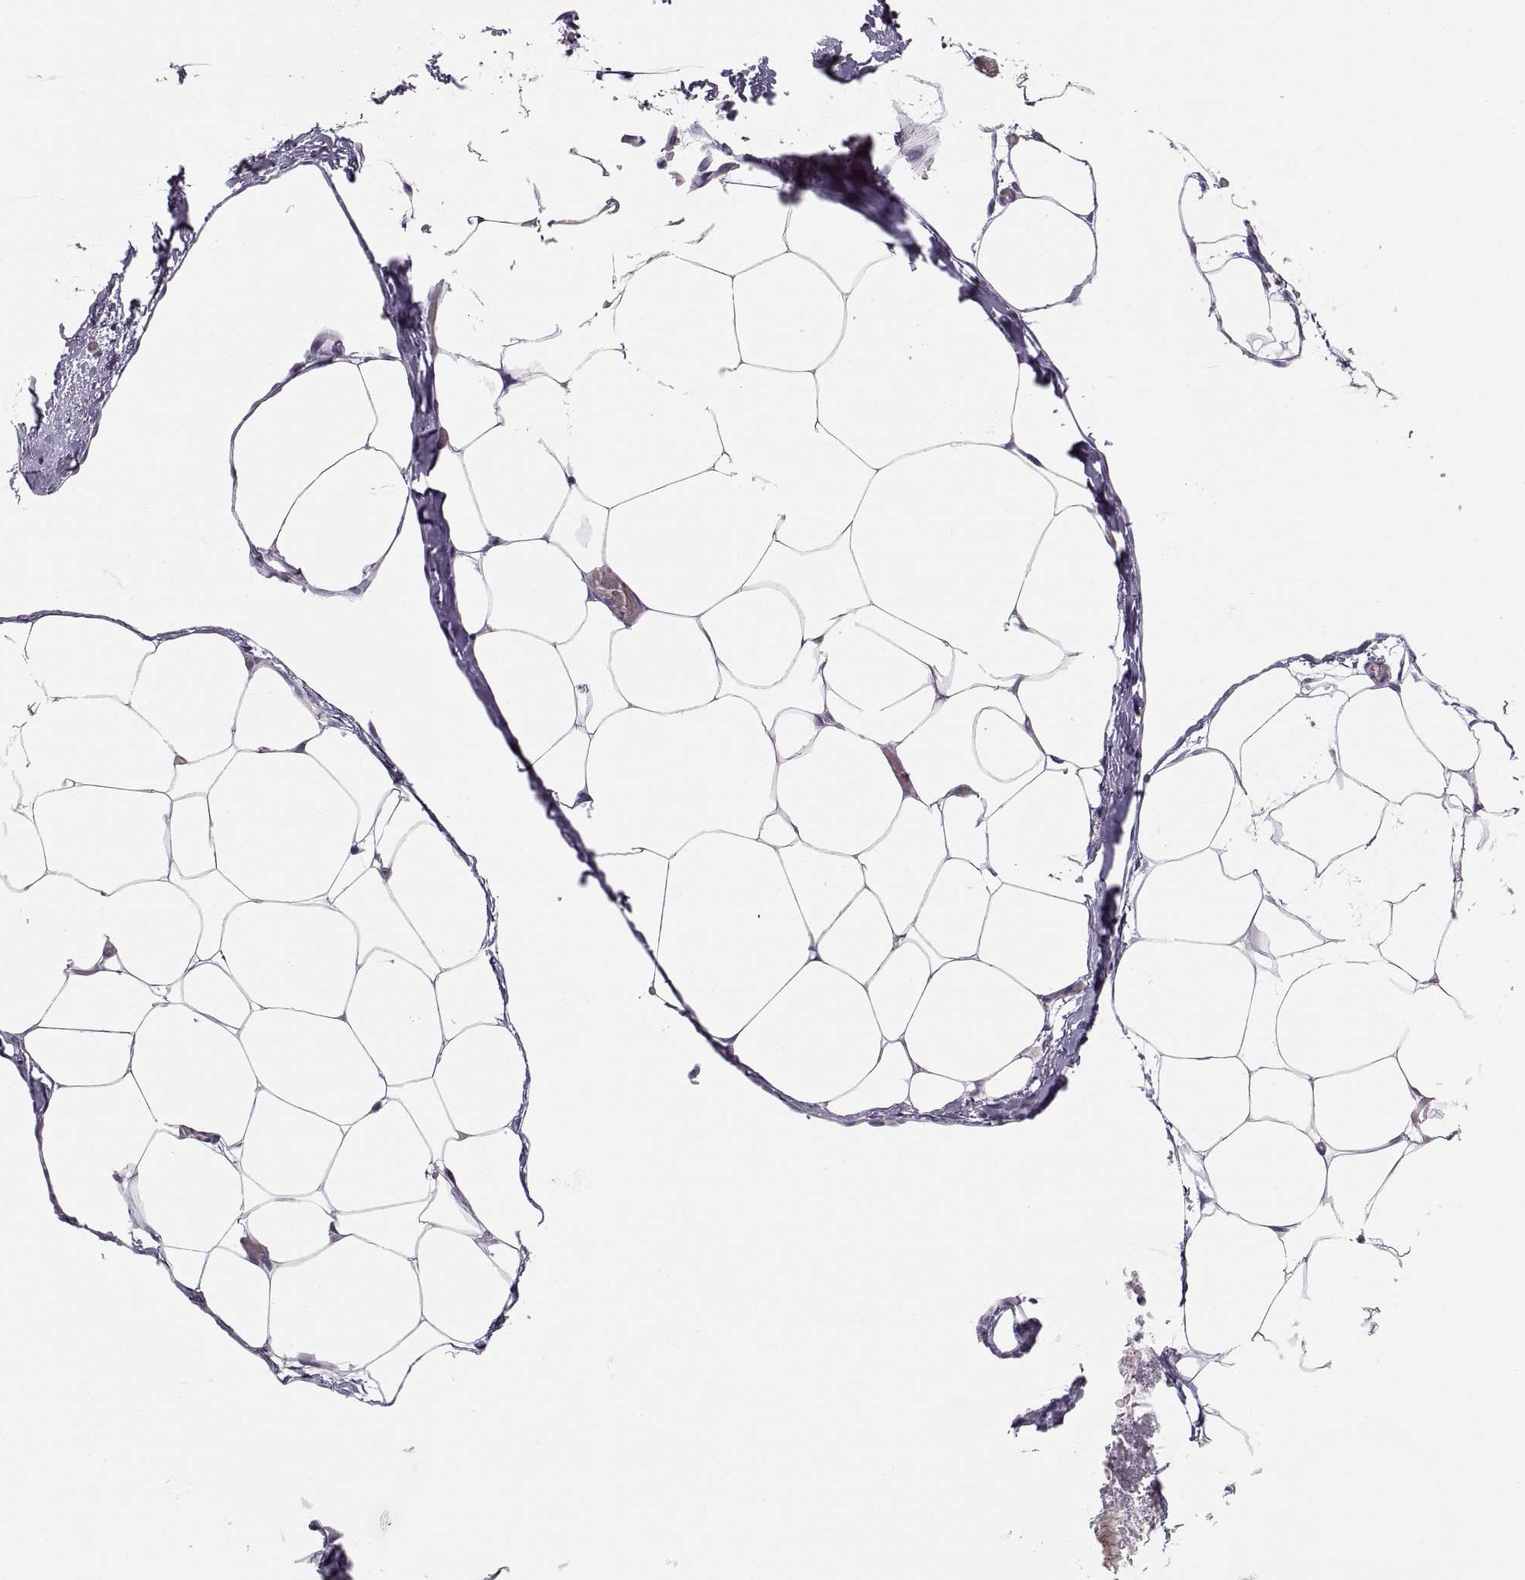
{"staining": {"intensity": "negative", "quantity": "none", "location": "none"}, "tissue": "adipose tissue", "cell_type": "Adipocytes", "image_type": "normal", "snomed": [{"axis": "morphology", "description": "Normal tissue, NOS"}, {"axis": "topography", "description": "Adipose tissue"}], "caption": "Adipocytes show no significant positivity in benign adipose tissue.", "gene": "COL9A3", "patient": {"sex": "male", "age": 57}}